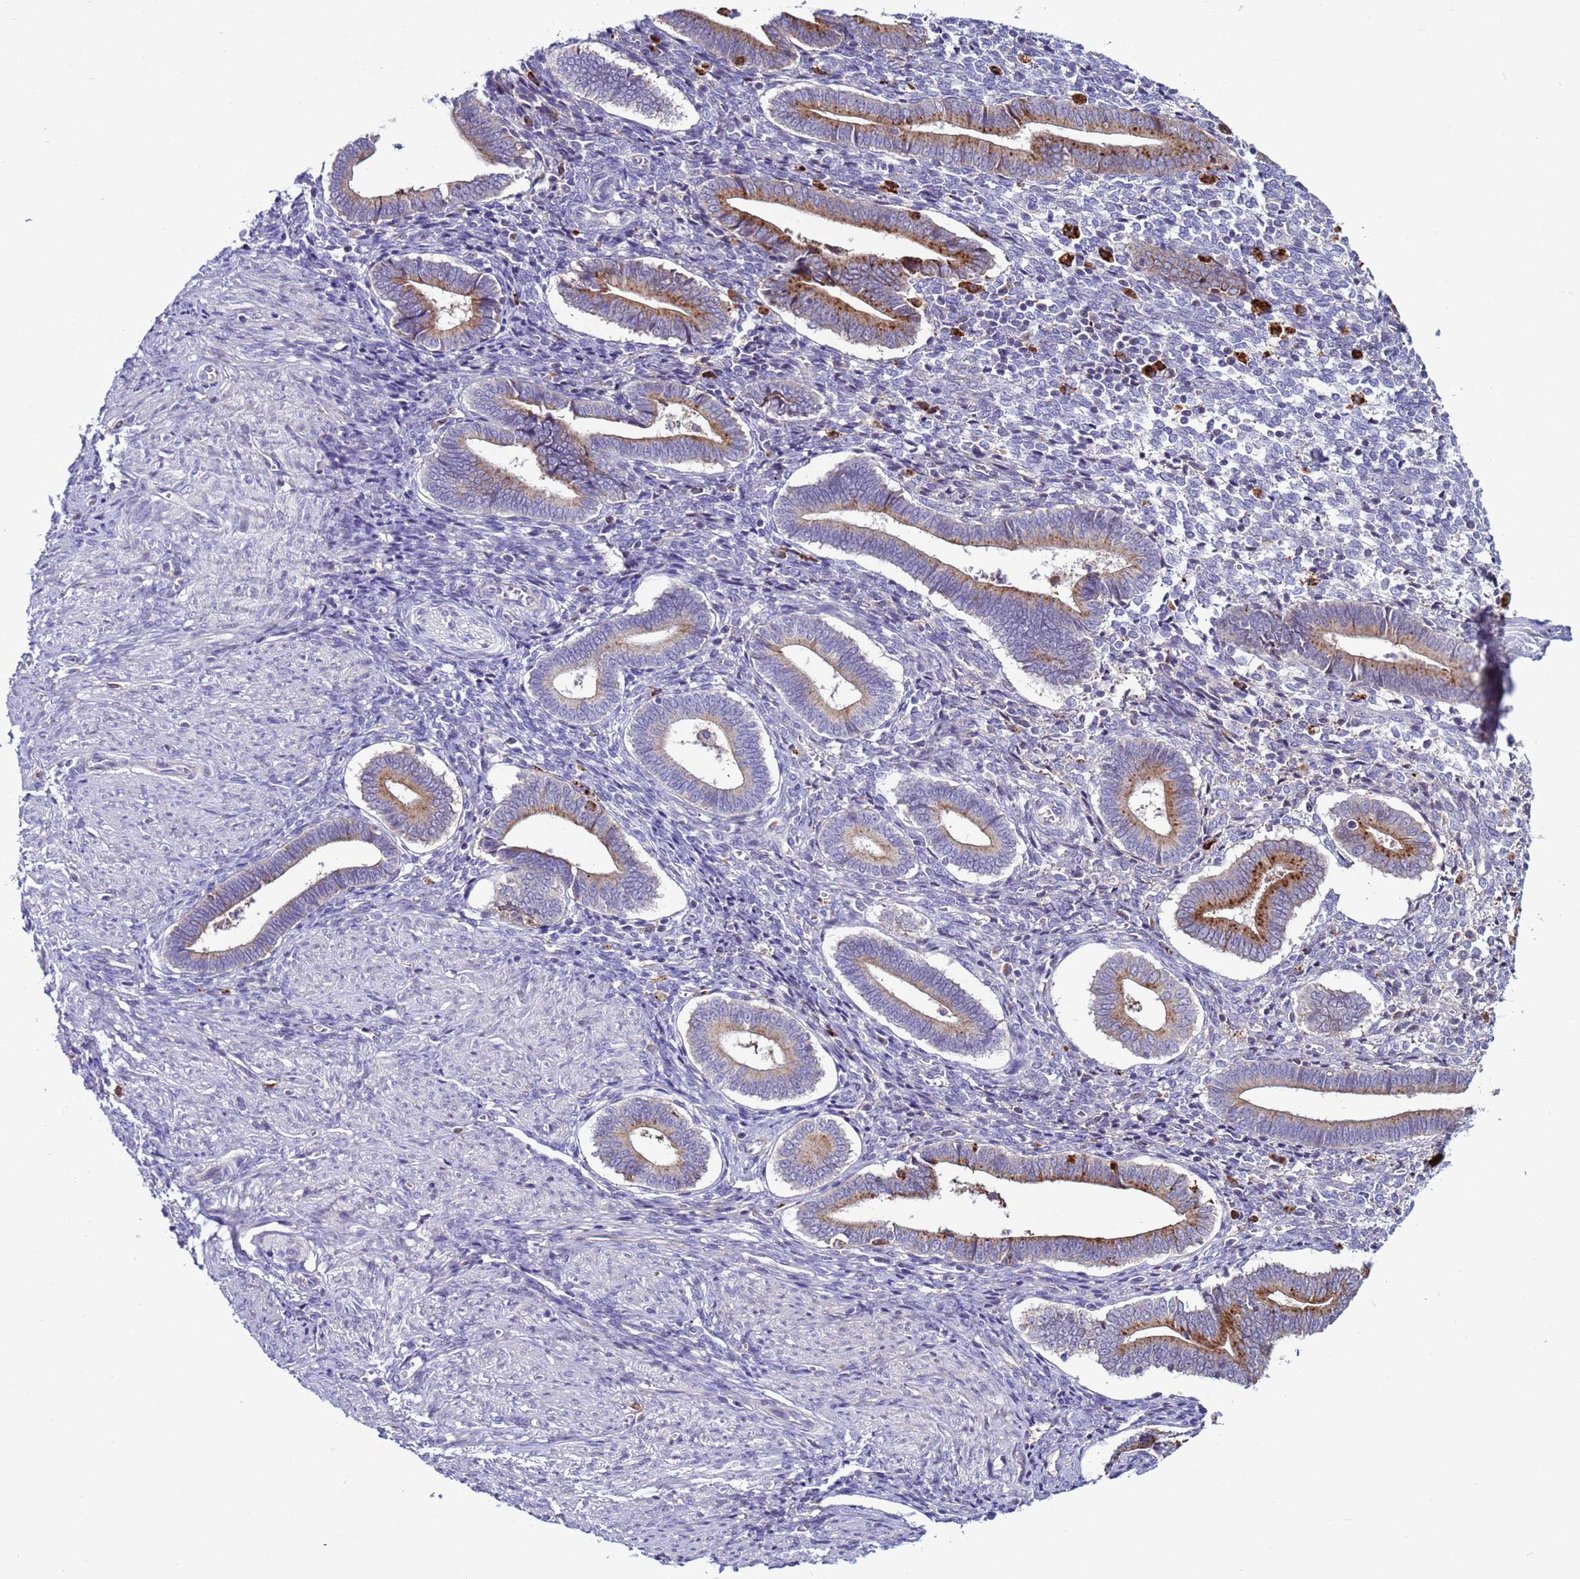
{"staining": {"intensity": "negative", "quantity": "none", "location": "none"}, "tissue": "endometrium", "cell_type": "Cells in endometrial stroma", "image_type": "normal", "snomed": [{"axis": "morphology", "description": "Normal tissue, NOS"}, {"axis": "topography", "description": "Other"}, {"axis": "topography", "description": "Endometrium"}], "caption": "Human endometrium stained for a protein using immunohistochemistry (IHC) reveals no staining in cells in endometrial stroma.", "gene": "NAT1", "patient": {"sex": "female", "age": 44}}